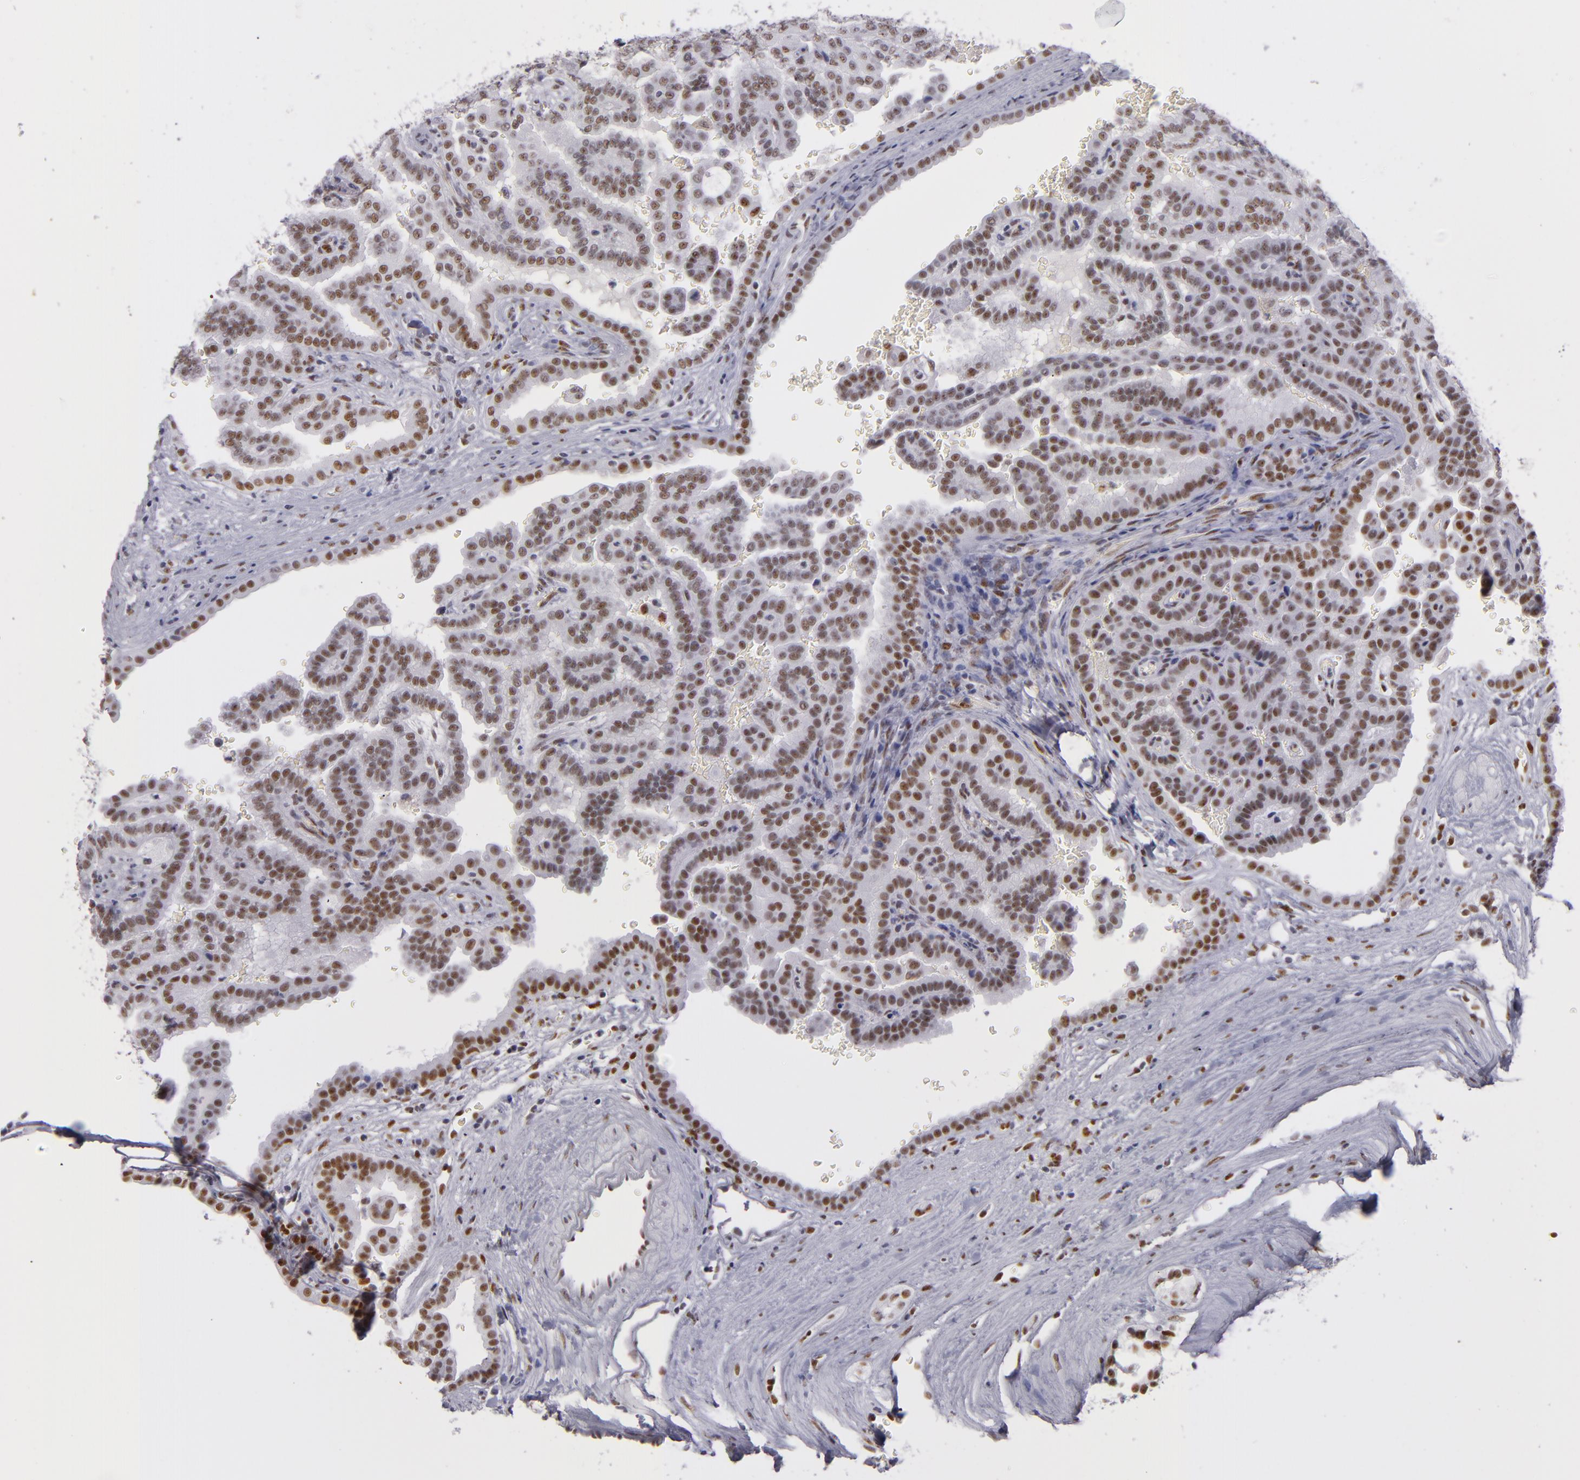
{"staining": {"intensity": "moderate", "quantity": ">75%", "location": "nuclear"}, "tissue": "renal cancer", "cell_type": "Tumor cells", "image_type": "cancer", "snomed": [{"axis": "morphology", "description": "Adenocarcinoma, NOS"}, {"axis": "topography", "description": "Kidney"}], "caption": "Immunohistochemical staining of renal cancer displays moderate nuclear protein positivity in about >75% of tumor cells.", "gene": "TOP3A", "patient": {"sex": "male", "age": 61}}